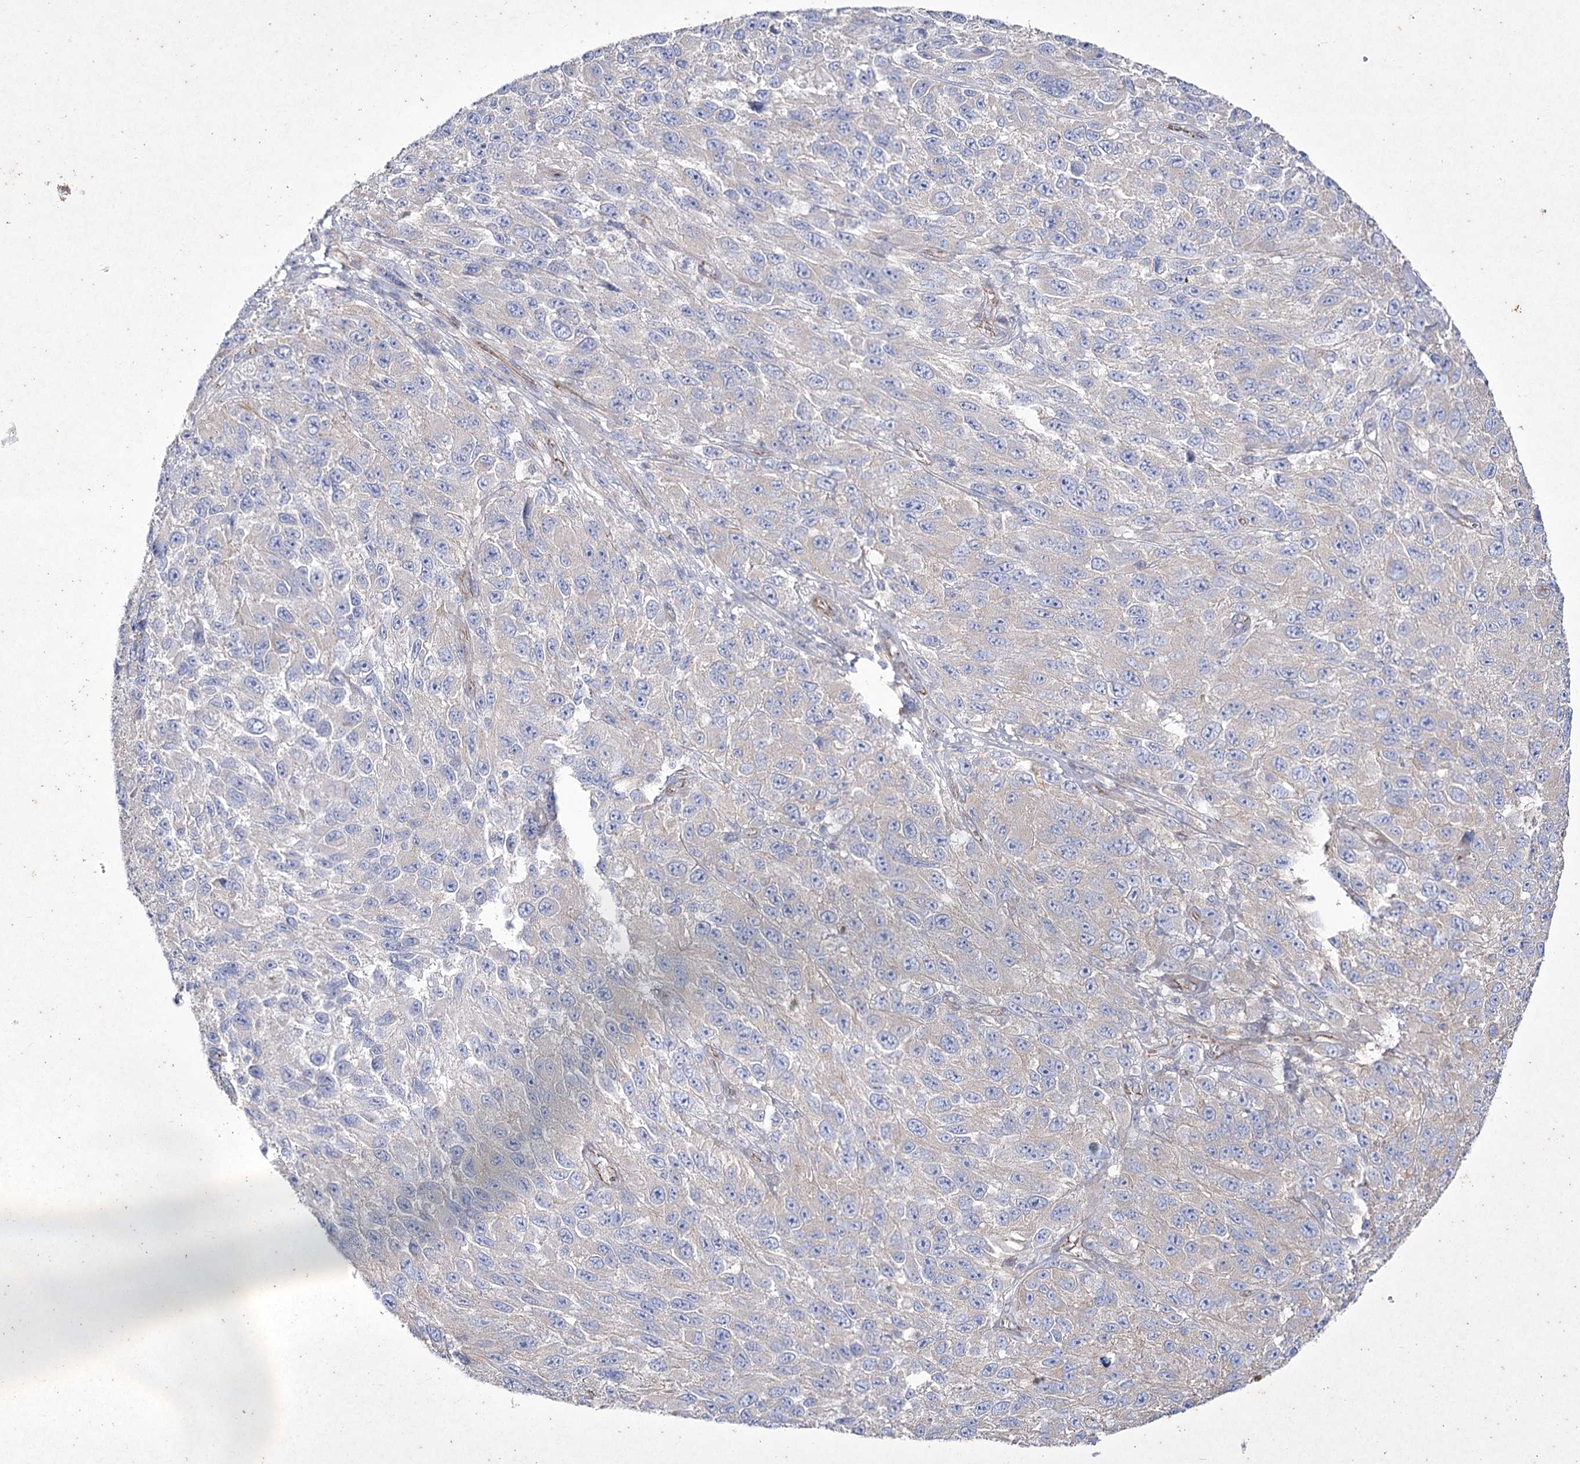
{"staining": {"intensity": "negative", "quantity": "none", "location": "none"}, "tissue": "melanoma", "cell_type": "Tumor cells", "image_type": "cancer", "snomed": [{"axis": "morphology", "description": "Normal tissue, NOS"}, {"axis": "morphology", "description": "Malignant melanoma, NOS"}, {"axis": "topography", "description": "Skin"}], "caption": "Immunohistochemistry micrograph of human malignant melanoma stained for a protein (brown), which exhibits no positivity in tumor cells. (Brightfield microscopy of DAB IHC at high magnification).", "gene": "LDLRAD3", "patient": {"sex": "female", "age": 96}}